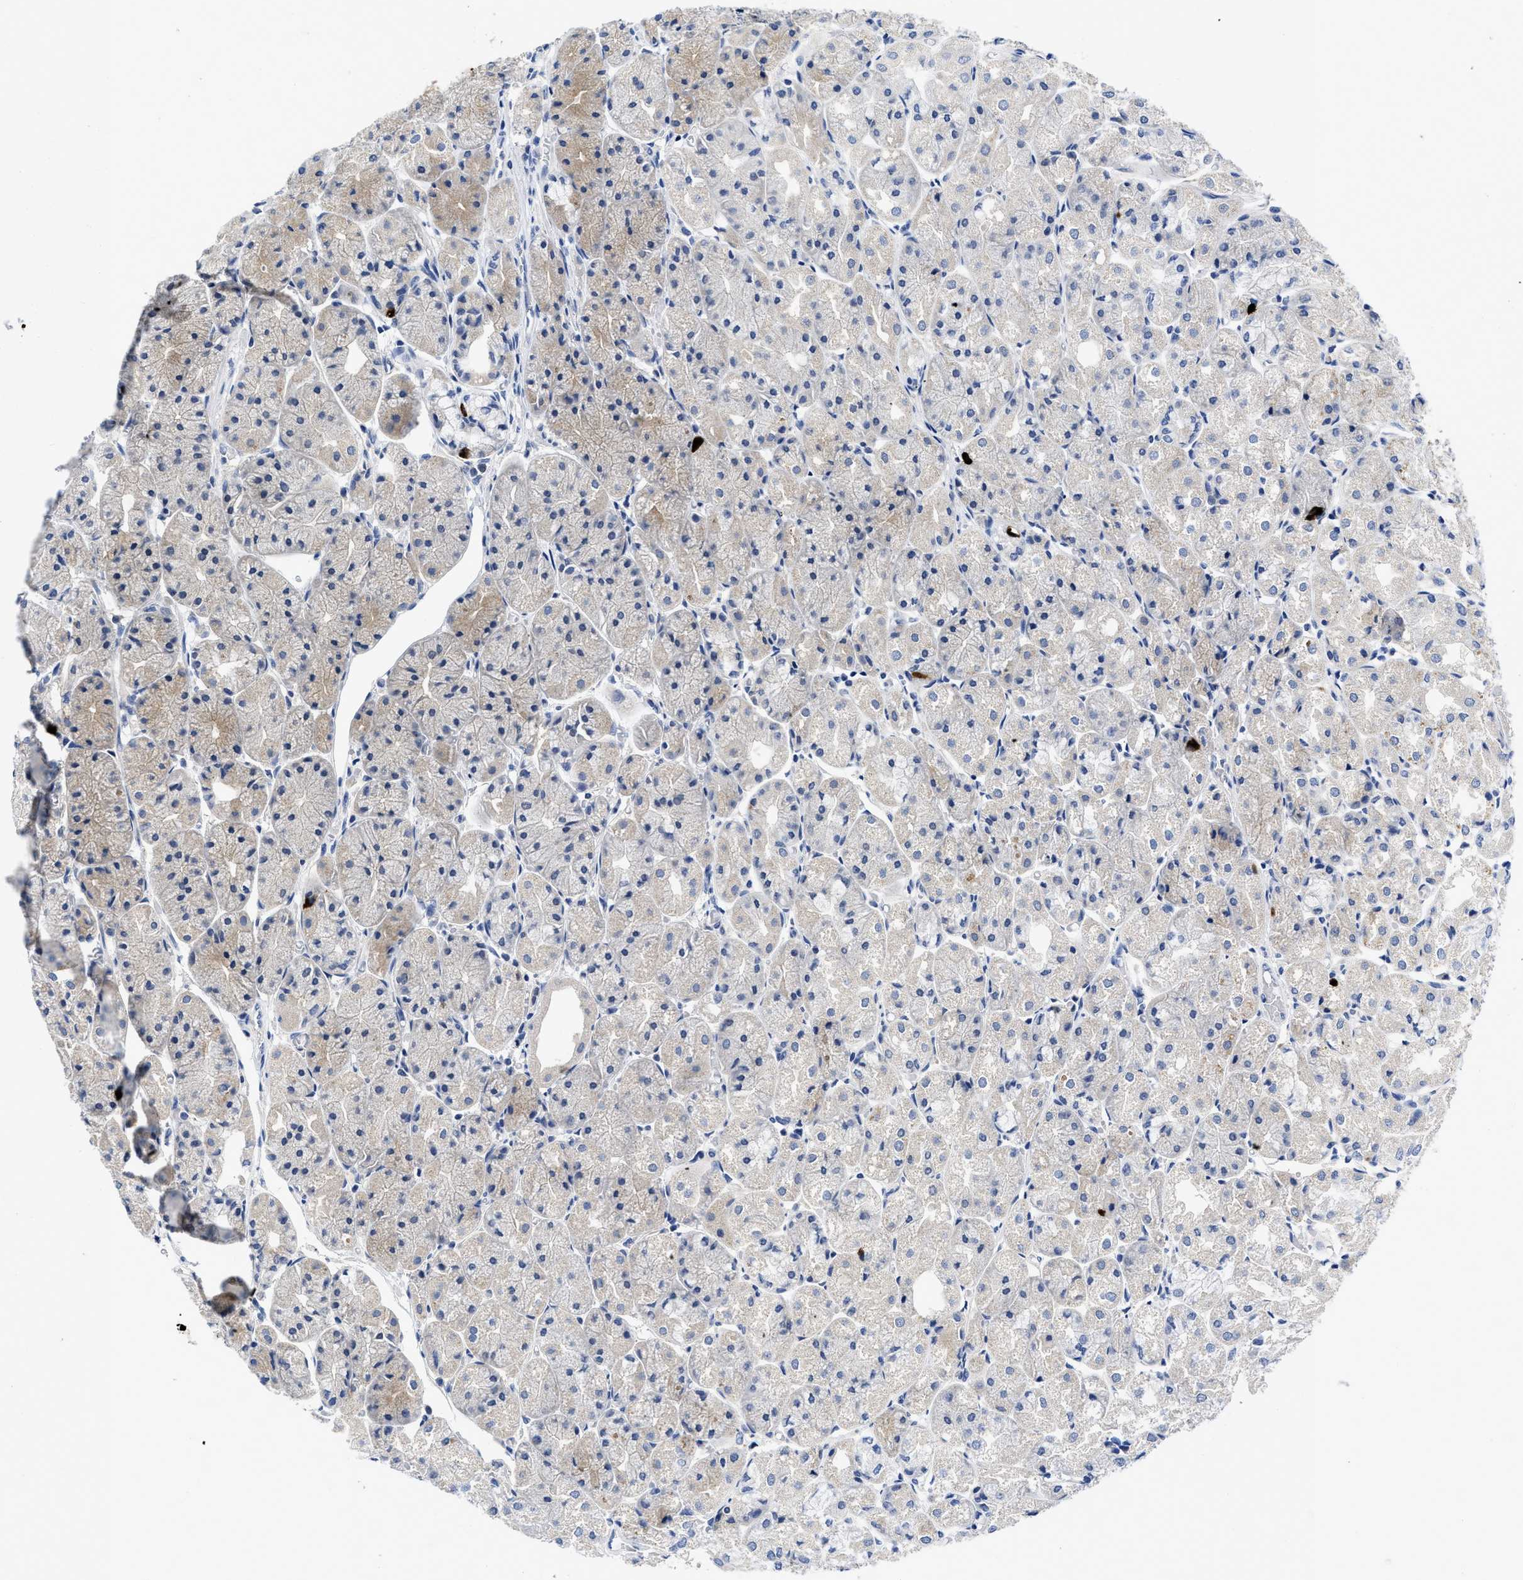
{"staining": {"intensity": "weak", "quantity": "<25%", "location": "cytoplasmic/membranous"}, "tissue": "stomach", "cell_type": "Glandular cells", "image_type": "normal", "snomed": [{"axis": "morphology", "description": "Normal tissue, NOS"}, {"axis": "topography", "description": "Stomach, upper"}], "caption": "The immunohistochemistry (IHC) image has no significant expression in glandular cells of stomach.", "gene": "PYY", "patient": {"sex": "male", "age": 72}}